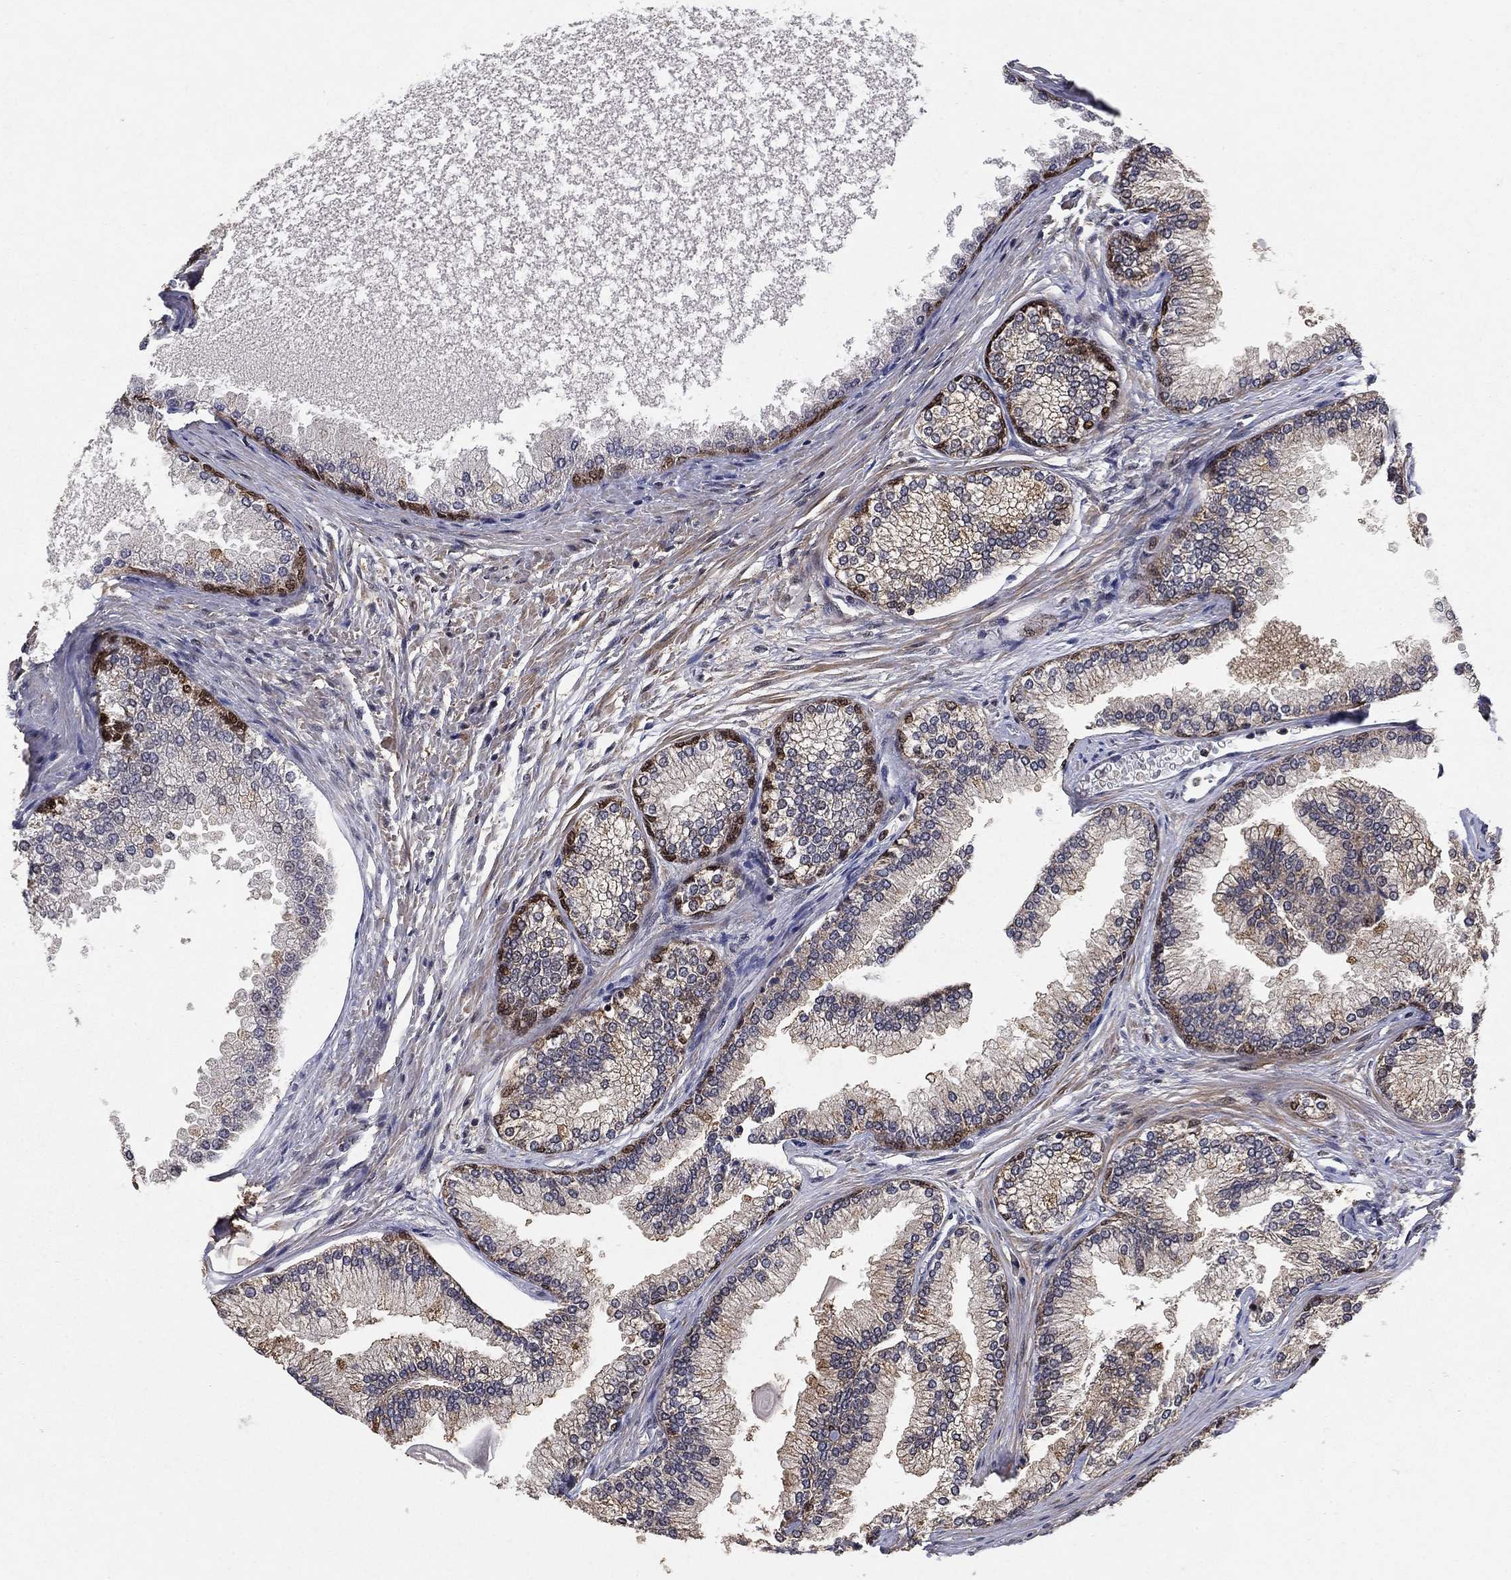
{"staining": {"intensity": "moderate", "quantity": "25%-75%", "location": "cytoplasmic/membranous,nuclear"}, "tissue": "prostate", "cell_type": "Glandular cells", "image_type": "normal", "snomed": [{"axis": "morphology", "description": "Normal tissue, NOS"}, {"axis": "topography", "description": "Prostate"}], "caption": "Immunohistochemistry (DAB) staining of benign human prostate displays moderate cytoplasmic/membranous,nuclear protein positivity in approximately 25%-75% of glandular cells.", "gene": "CCDC66", "patient": {"sex": "male", "age": 72}}